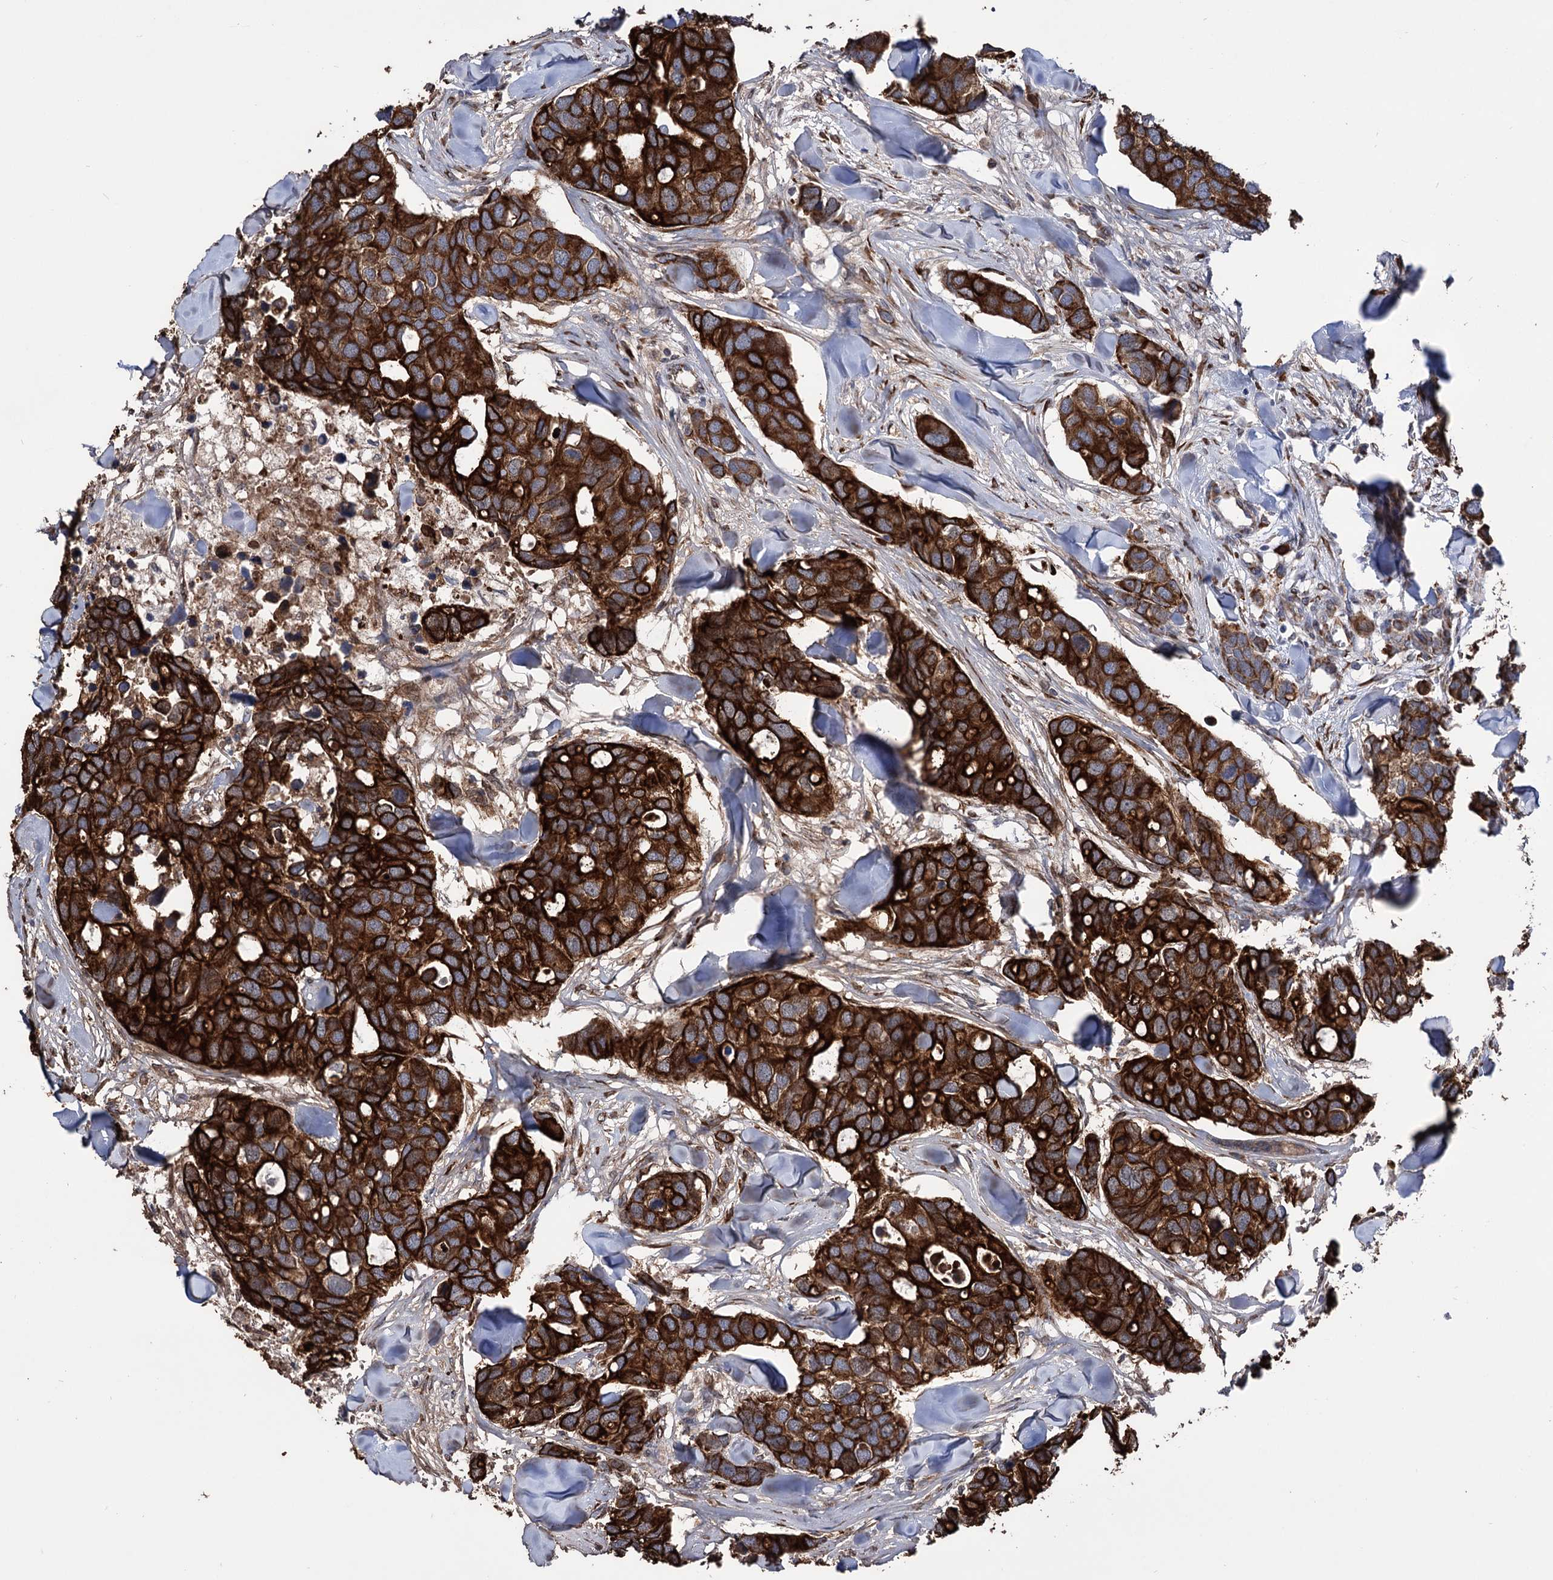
{"staining": {"intensity": "strong", "quantity": ">75%", "location": "cytoplasmic/membranous"}, "tissue": "breast cancer", "cell_type": "Tumor cells", "image_type": "cancer", "snomed": [{"axis": "morphology", "description": "Duct carcinoma"}, {"axis": "topography", "description": "Breast"}], "caption": "Protein expression analysis of human intraductal carcinoma (breast) reveals strong cytoplasmic/membranous staining in approximately >75% of tumor cells. Nuclei are stained in blue.", "gene": "CDAN1", "patient": {"sex": "female", "age": 83}}